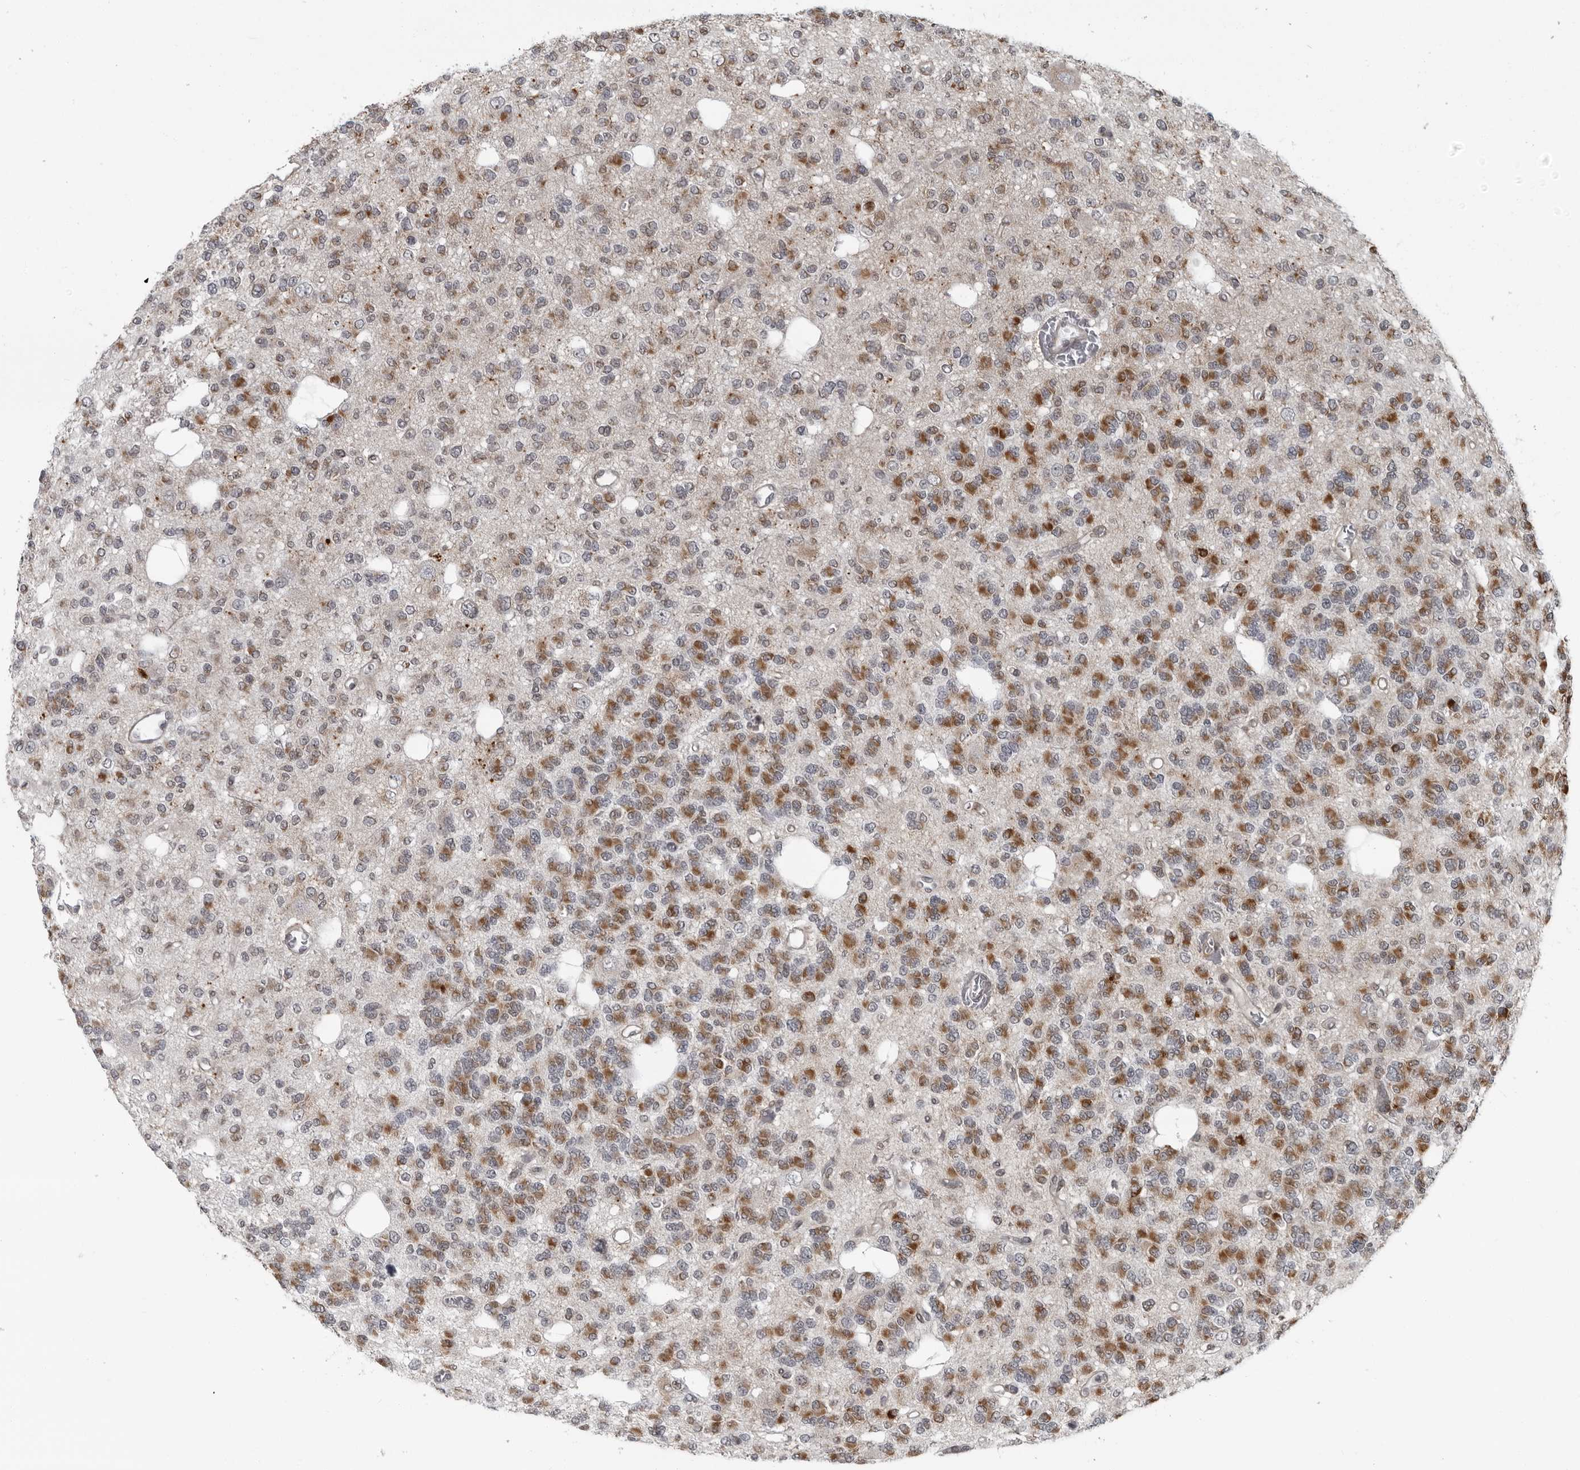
{"staining": {"intensity": "moderate", "quantity": ">75%", "location": "cytoplasmic/membranous"}, "tissue": "glioma", "cell_type": "Tumor cells", "image_type": "cancer", "snomed": [{"axis": "morphology", "description": "Glioma, malignant, Low grade"}, {"axis": "topography", "description": "Brain"}], "caption": "The immunohistochemical stain highlights moderate cytoplasmic/membranous expression in tumor cells of glioma tissue.", "gene": "RTCA", "patient": {"sex": "male", "age": 38}}